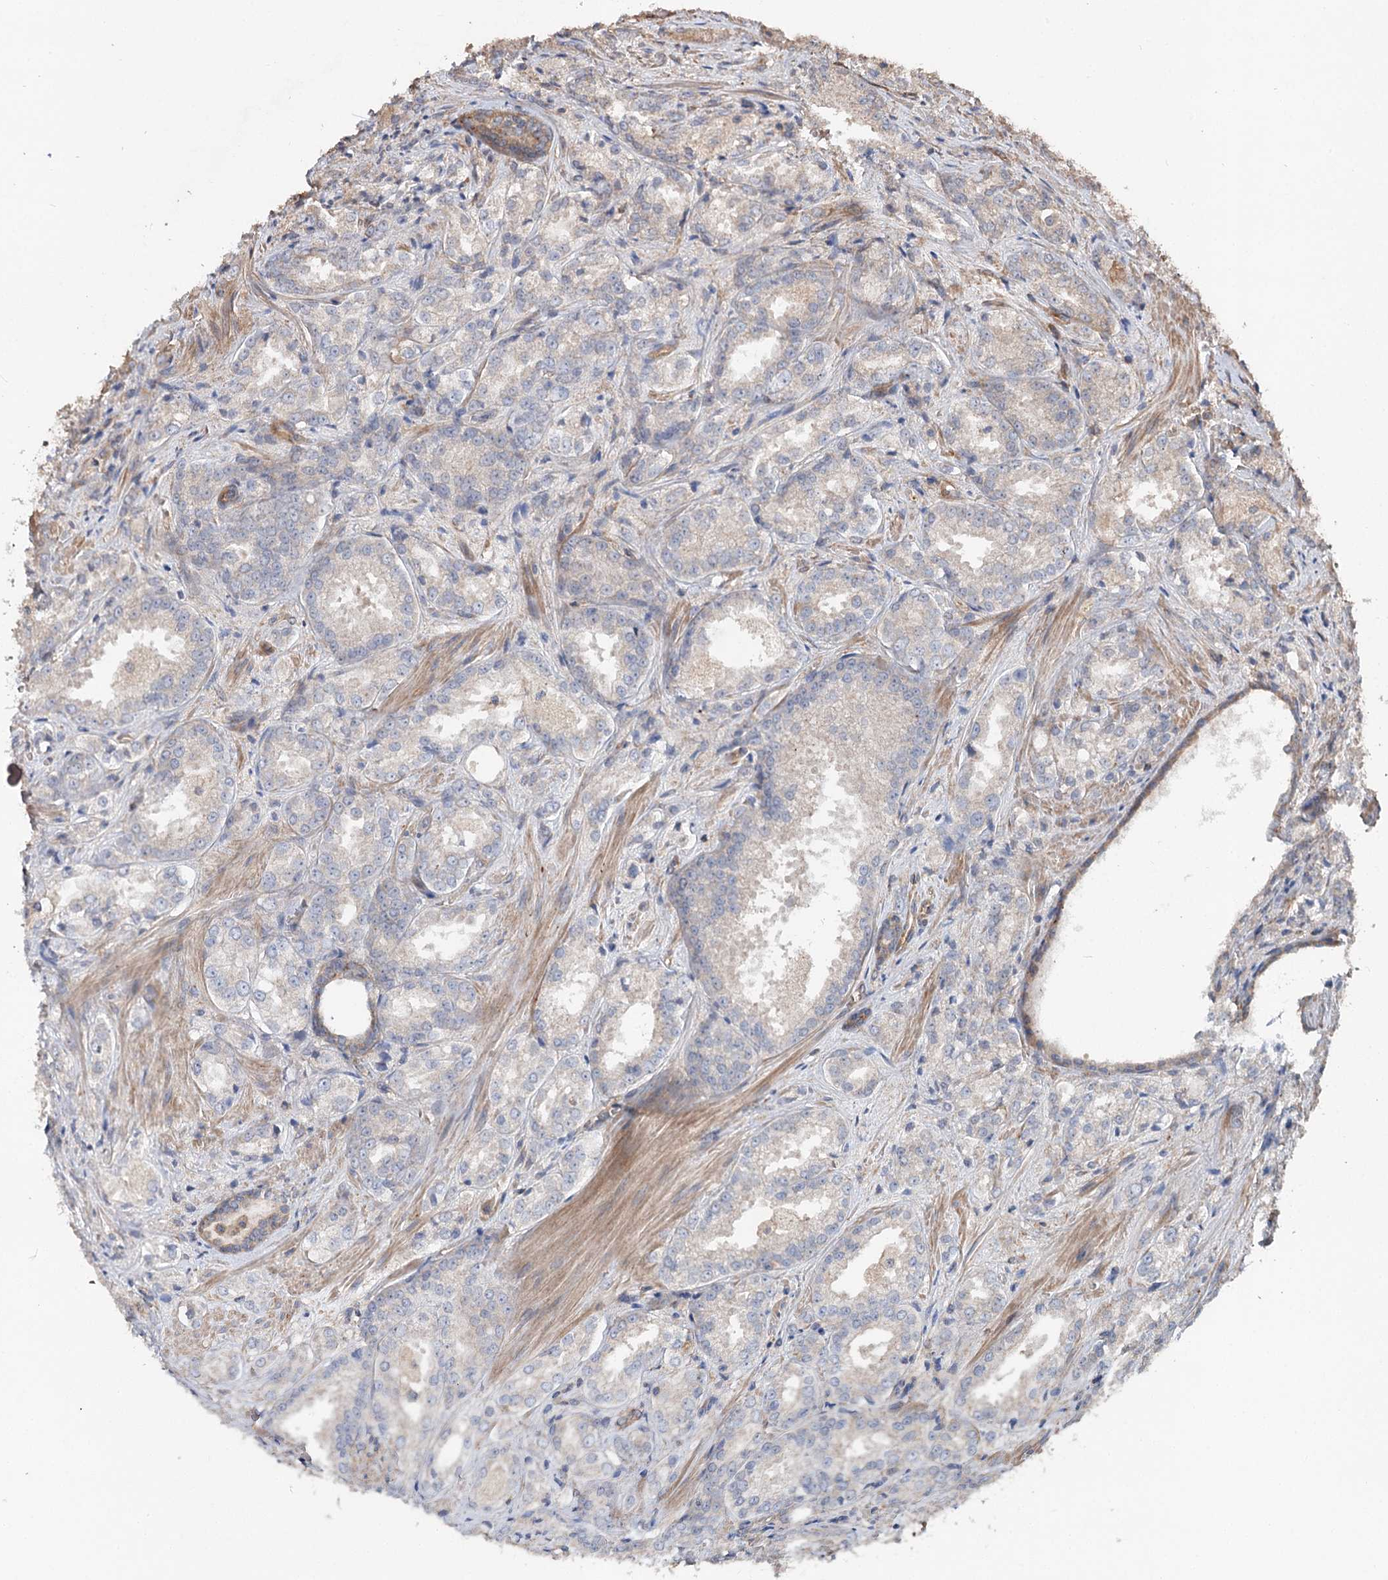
{"staining": {"intensity": "negative", "quantity": "none", "location": "none"}, "tissue": "prostate cancer", "cell_type": "Tumor cells", "image_type": "cancer", "snomed": [{"axis": "morphology", "description": "Adenocarcinoma, Low grade"}, {"axis": "topography", "description": "Prostate"}], "caption": "Tumor cells show no significant positivity in prostate cancer.", "gene": "SPART", "patient": {"sex": "male", "age": 47}}